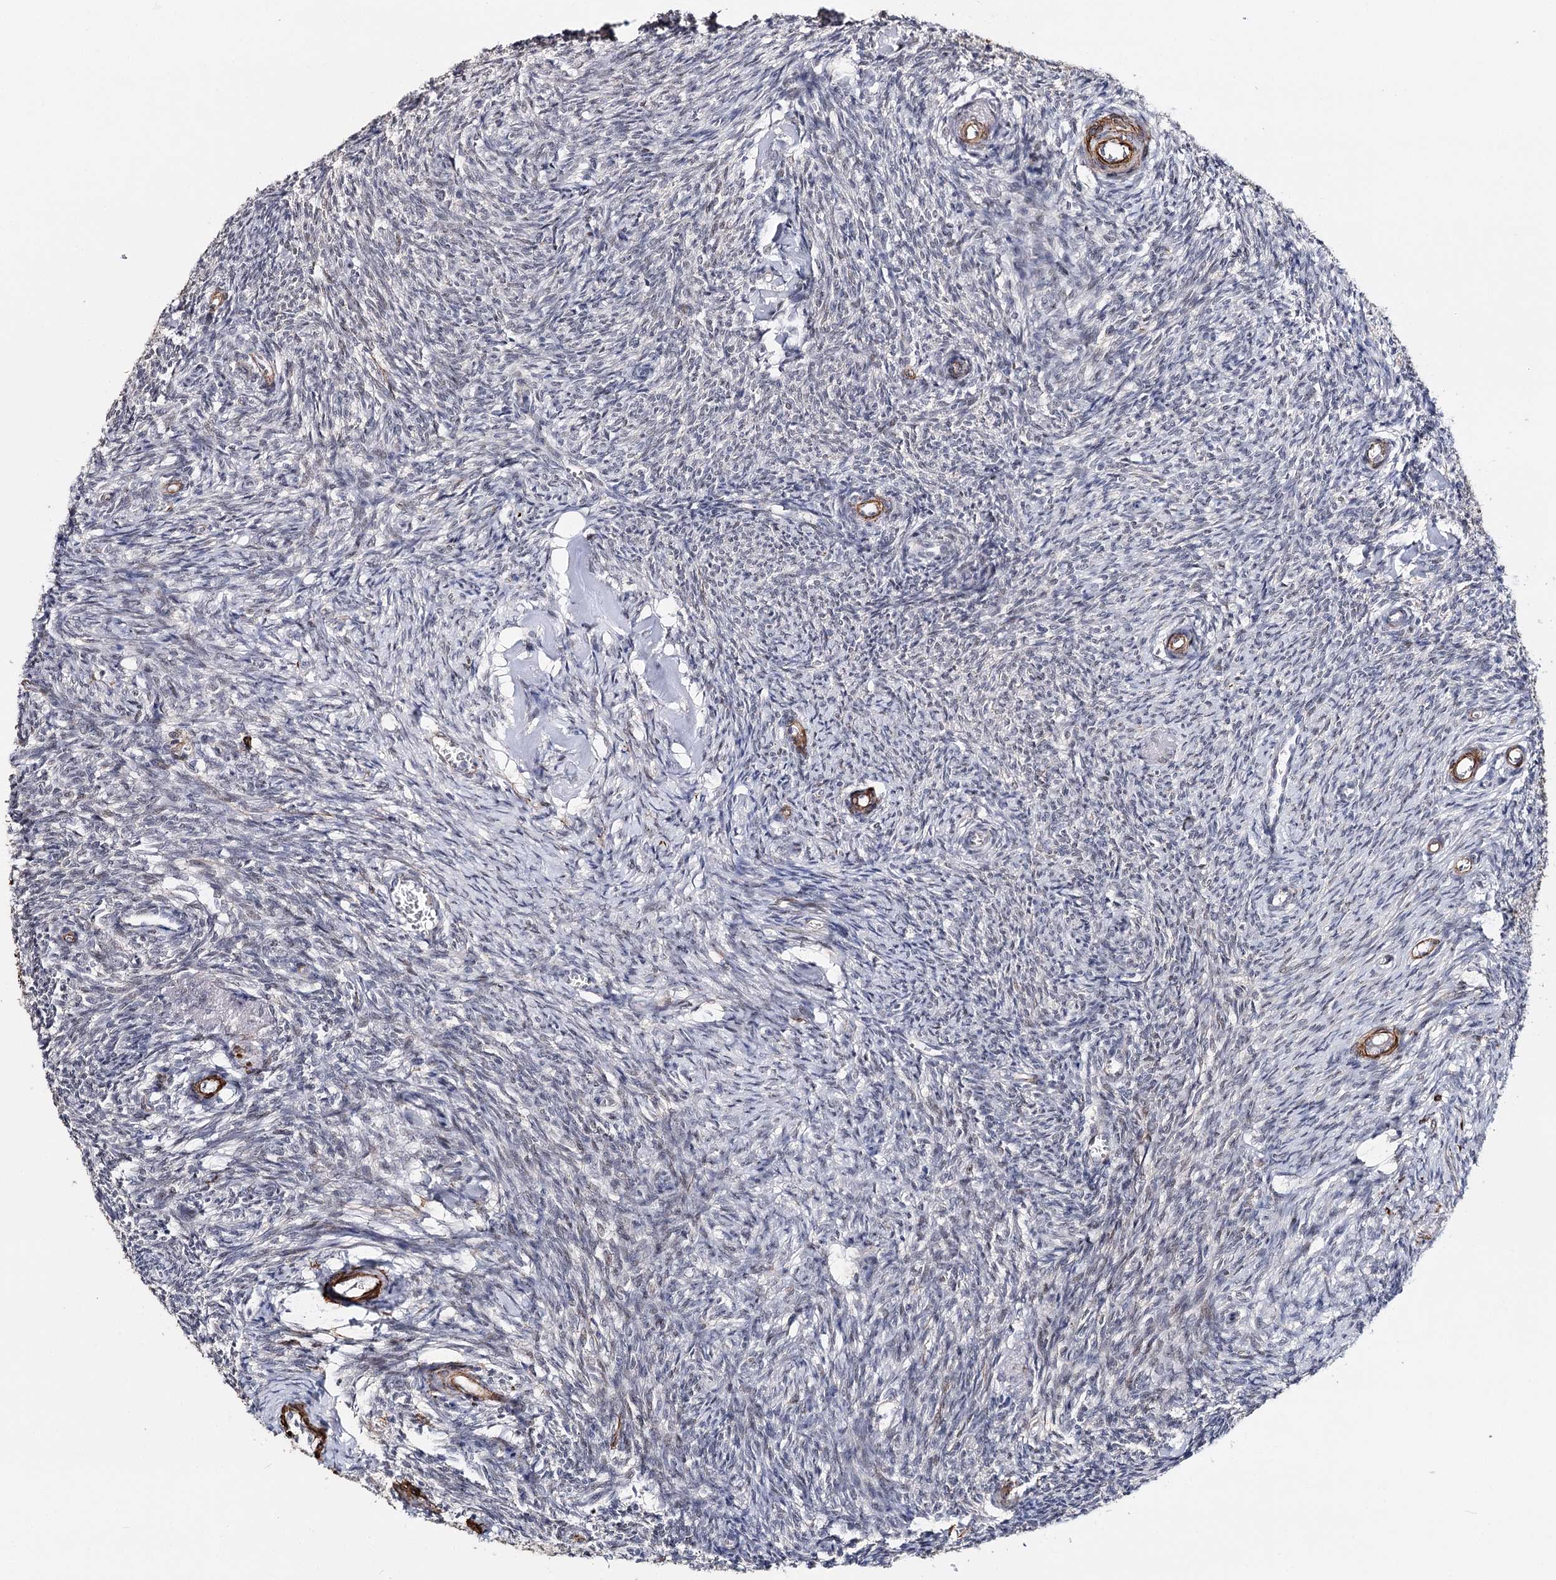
{"staining": {"intensity": "negative", "quantity": "none", "location": "none"}, "tissue": "ovary", "cell_type": "Ovarian stroma cells", "image_type": "normal", "snomed": [{"axis": "morphology", "description": "Normal tissue, NOS"}, {"axis": "topography", "description": "Ovary"}], "caption": "Ovary was stained to show a protein in brown. There is no significant expression in ovarian stroma cells. (DAB immunohistochemistry (IHC), high magnification).", "gene": "CFAP46", "patient": {"sex": "female", "age": 44}}